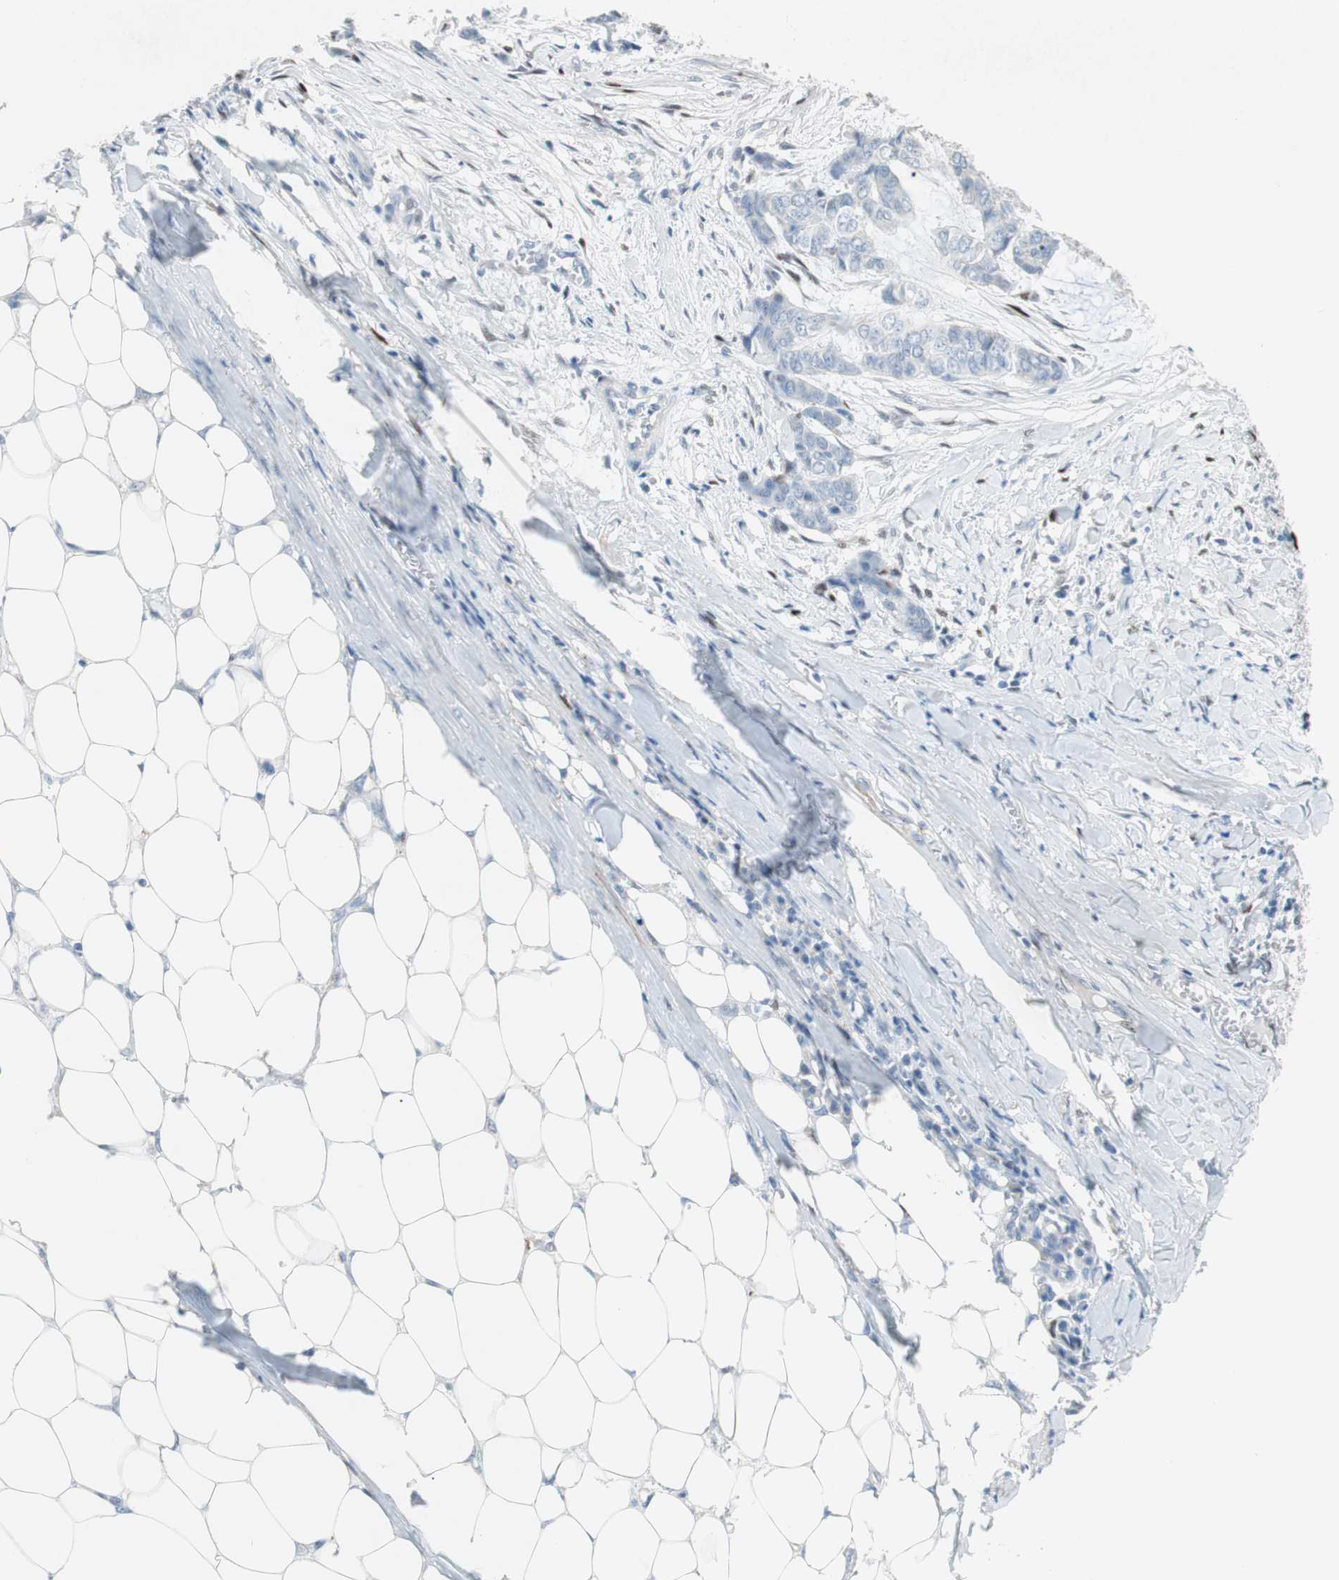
{"staining": {"intensity": "negative", "quantity": "none", "location": "none"}, "tissue": "skin cancer", "cell_type": "Tumor cells", "image_type": "cancer", "snomed": [{"axis": "morphology", "description": "Basal cell carcinoma"}, {"axis": "topography", "description": "Skin"}], "caption": "Human skin basal cell carcinoma stained for a protein using immunohistochemistry (IHC) demonstrates no expression in tumor cells.", "gene": "FOSL1", "patient": {"sex": "female", "age": 64}}